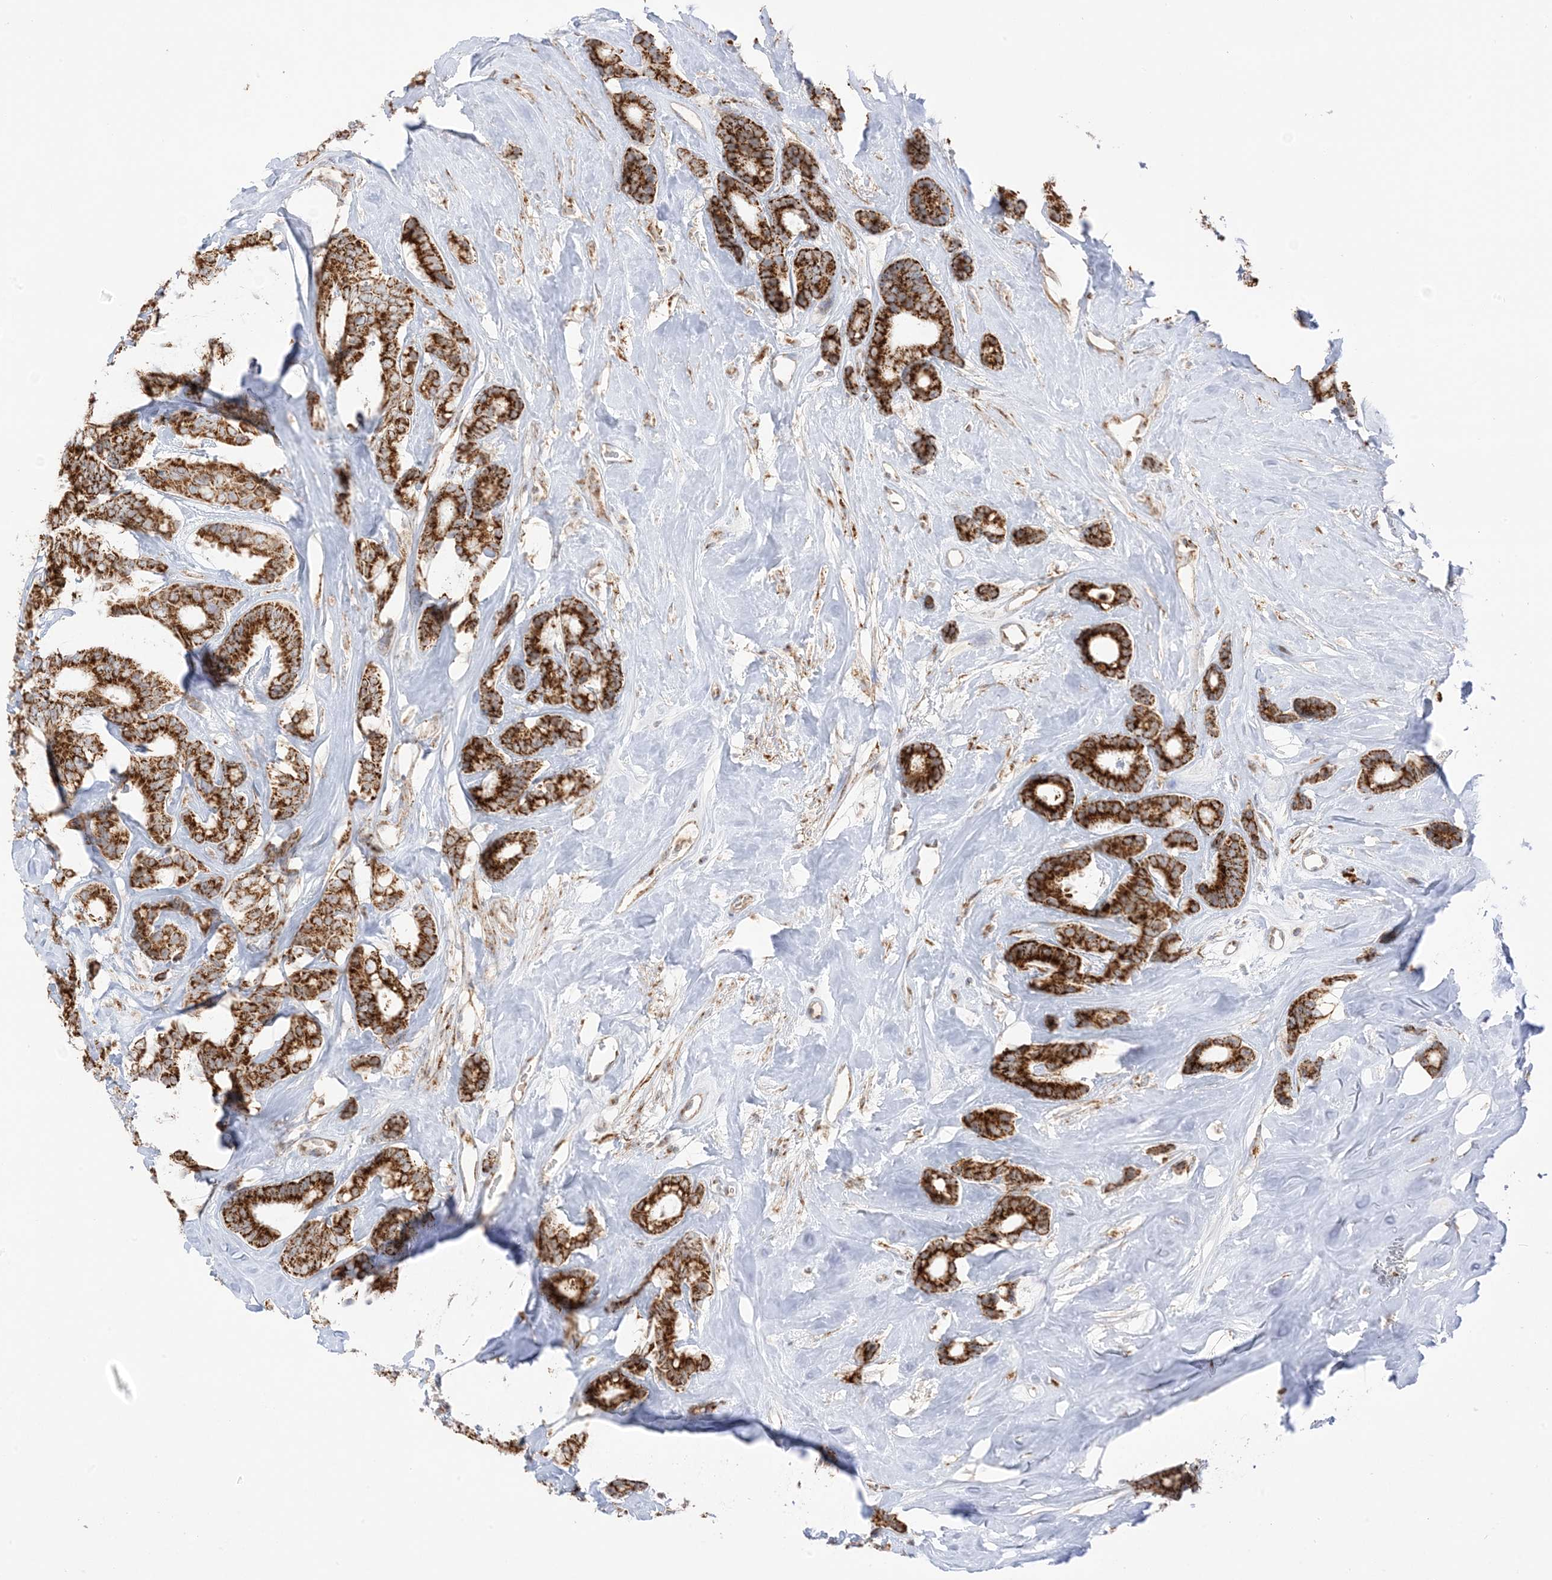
{"staining": {"intensity": "strong", "quantity": ">75%", "location": "cytoplasmic/membranous"}, "tissue": "breast cancer", "cell_type": "Tumor cells", "image_type": "cancer", "snomed": [{"axis": "morphology", "description": "Duct carcinoma"}, {"axis": "topography", "description": "Breast"}], "caption": "Tumor cells demonstrate high levels of strong cytoplasmic/membranous staining in about >75% of cells in human invasive ductal carcinoma (breast).", "gene": "SLC25A12", "patient": {"sex": "female", "age": 87}}